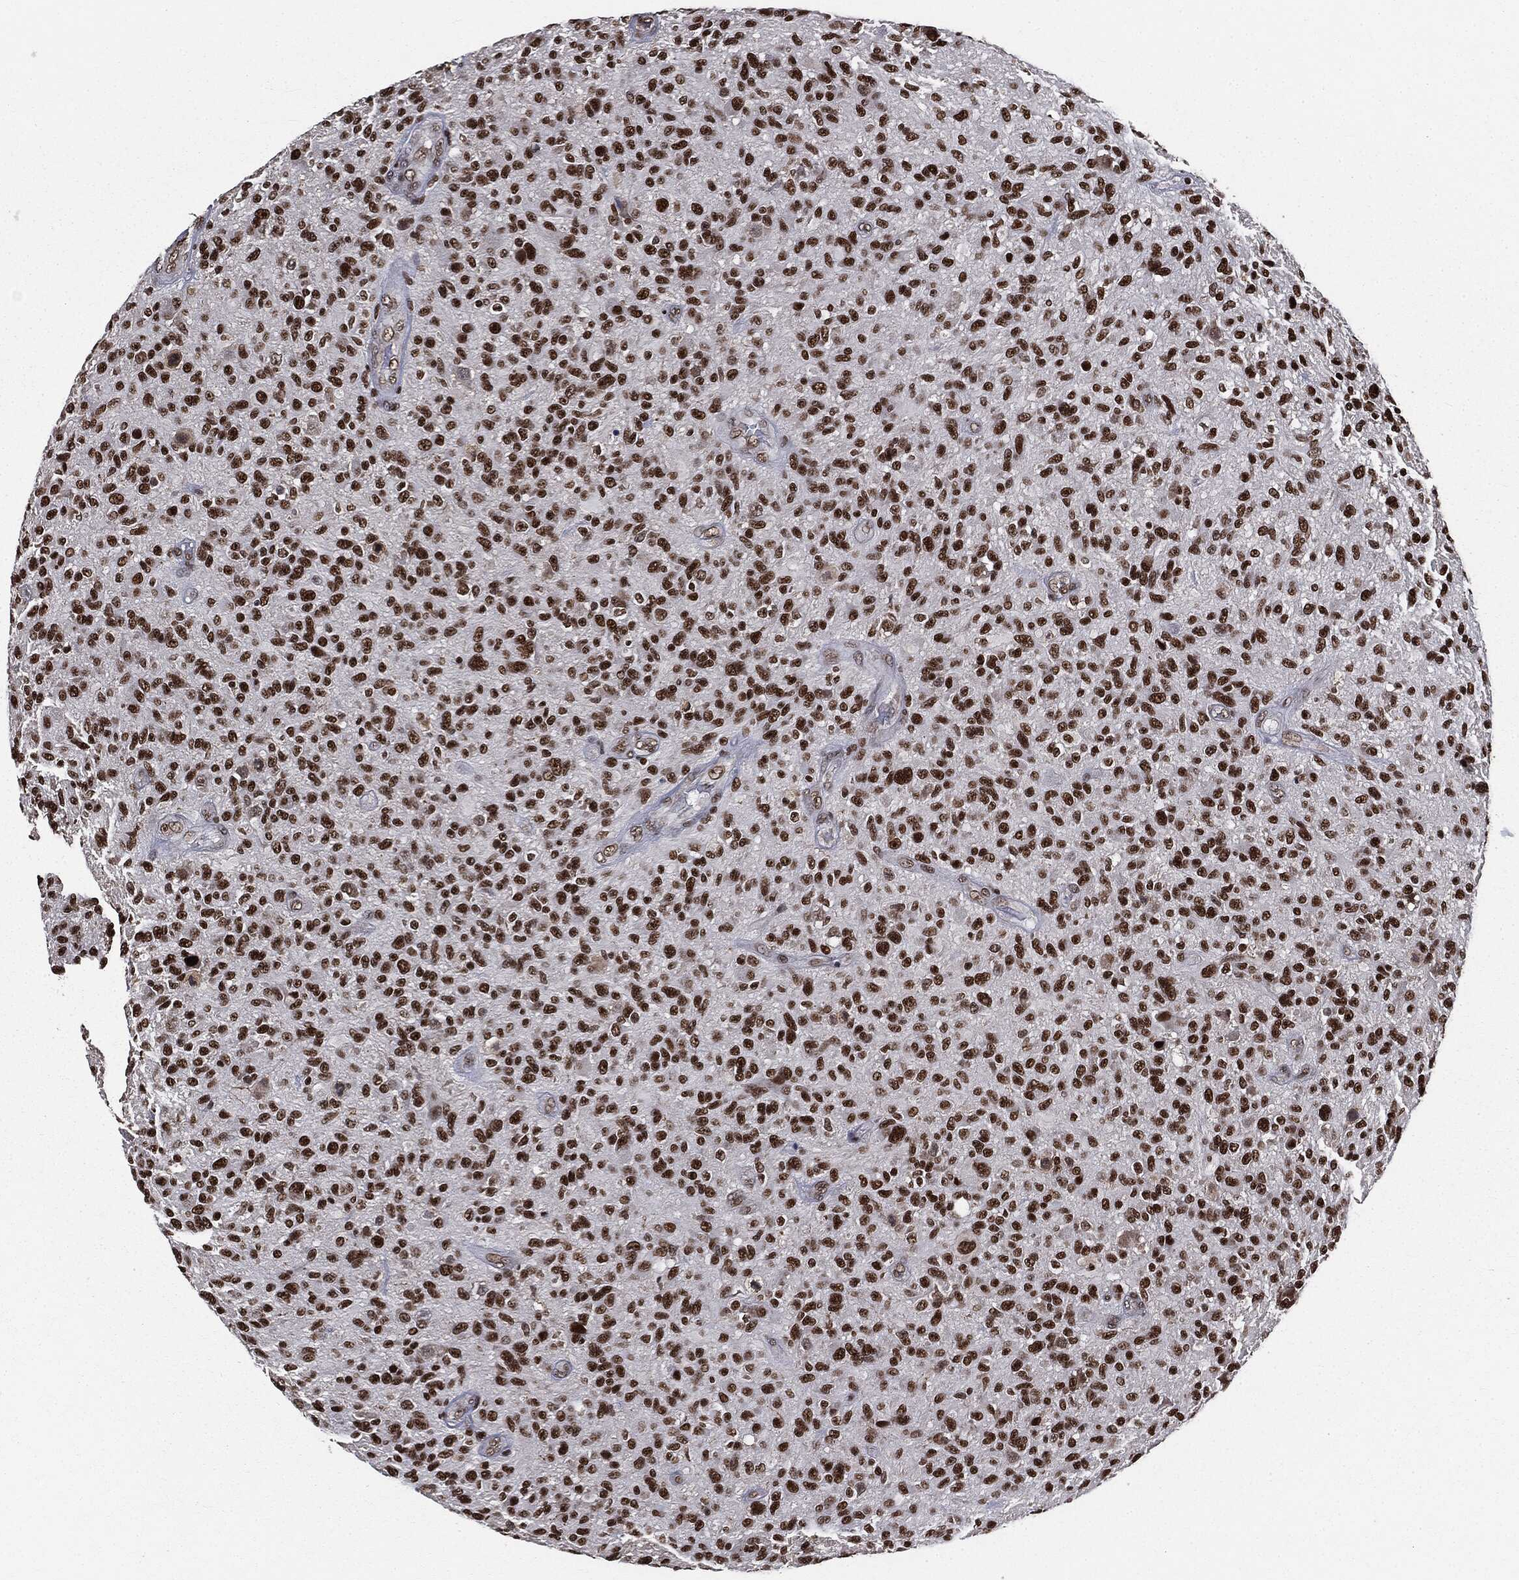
{"staining": {"intensity": "strong", "quantity": ">75%", "location": "nuclear"}, "tissue": "glioma", "cell_type": "Tumor cells", "image_type": "cancer", "snomed": [{"axis": "morphology", "description": "Glioma, malignant, High grade"}, {"axis": "topography", "description": "Brain"}], "caption": "This is a histology image of immunohistochemistry staining of high-grade glioma (malignant), which shows strong expression in the nuclear of tumor cells.", "gene": "DPH2", "patient": {"sex": "male", "age": 47}}